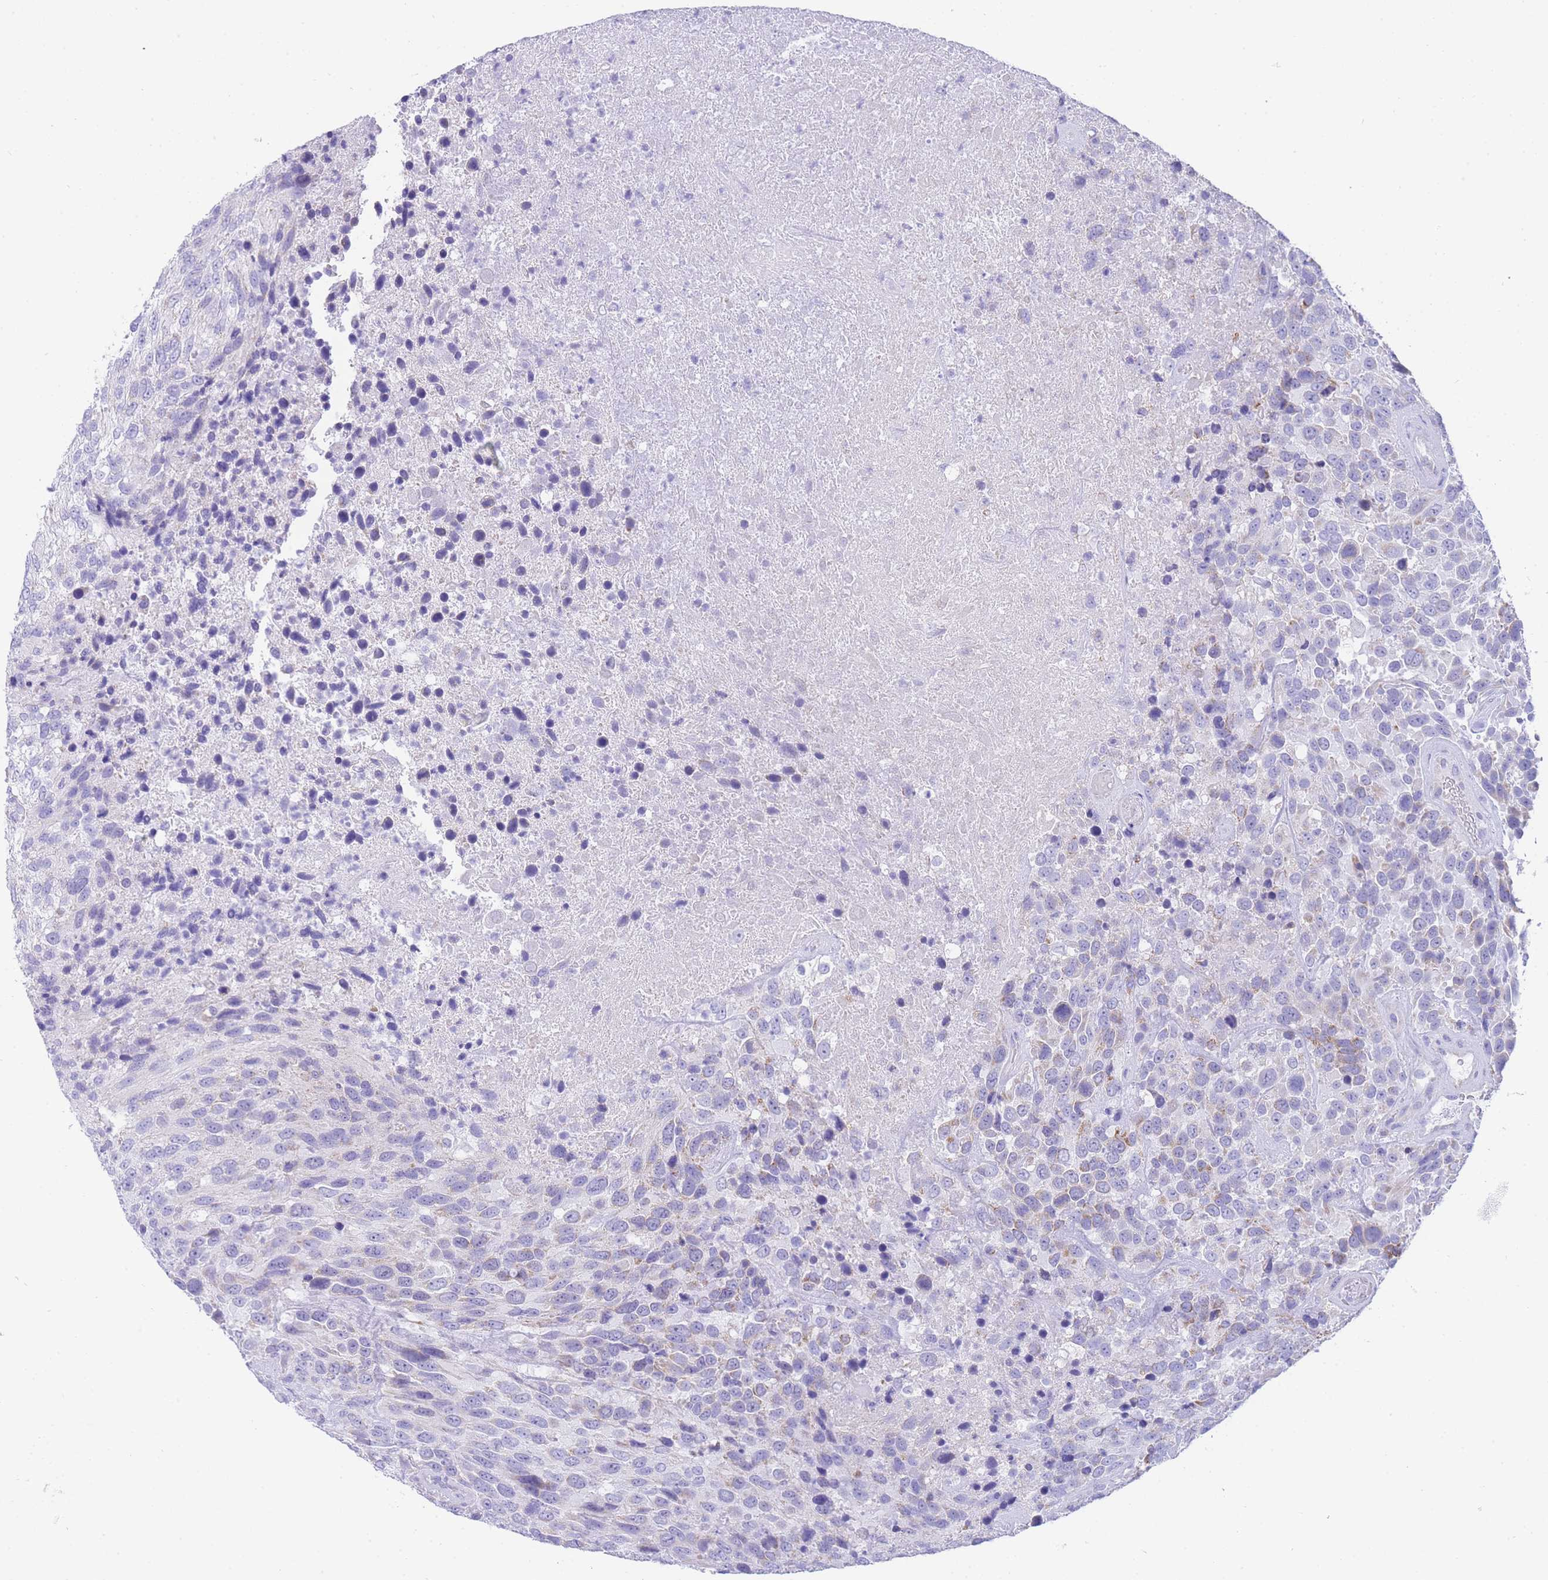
{"staining": {"intensity": "weak", "quantity": "<25%", "location": "cytoplasmic/membranous"}, "tissue": "urothelial cancer", "cell_type": "Tumor cells", "image_type": "cancer", "snomed": [{"axis": "morphology", "description": "Urothelial carcinoma, High grade"}, {"axis": "topography", "description": "Urinary bladder"}], "caption": "An immunohistochemistry (IHC) photomicrograph of urothelial cancer is shown. There is no staining in tumor cells of urothelial cancer.", "gene": "ACSM4", "patient": {"sex": "female", "age": 70}}